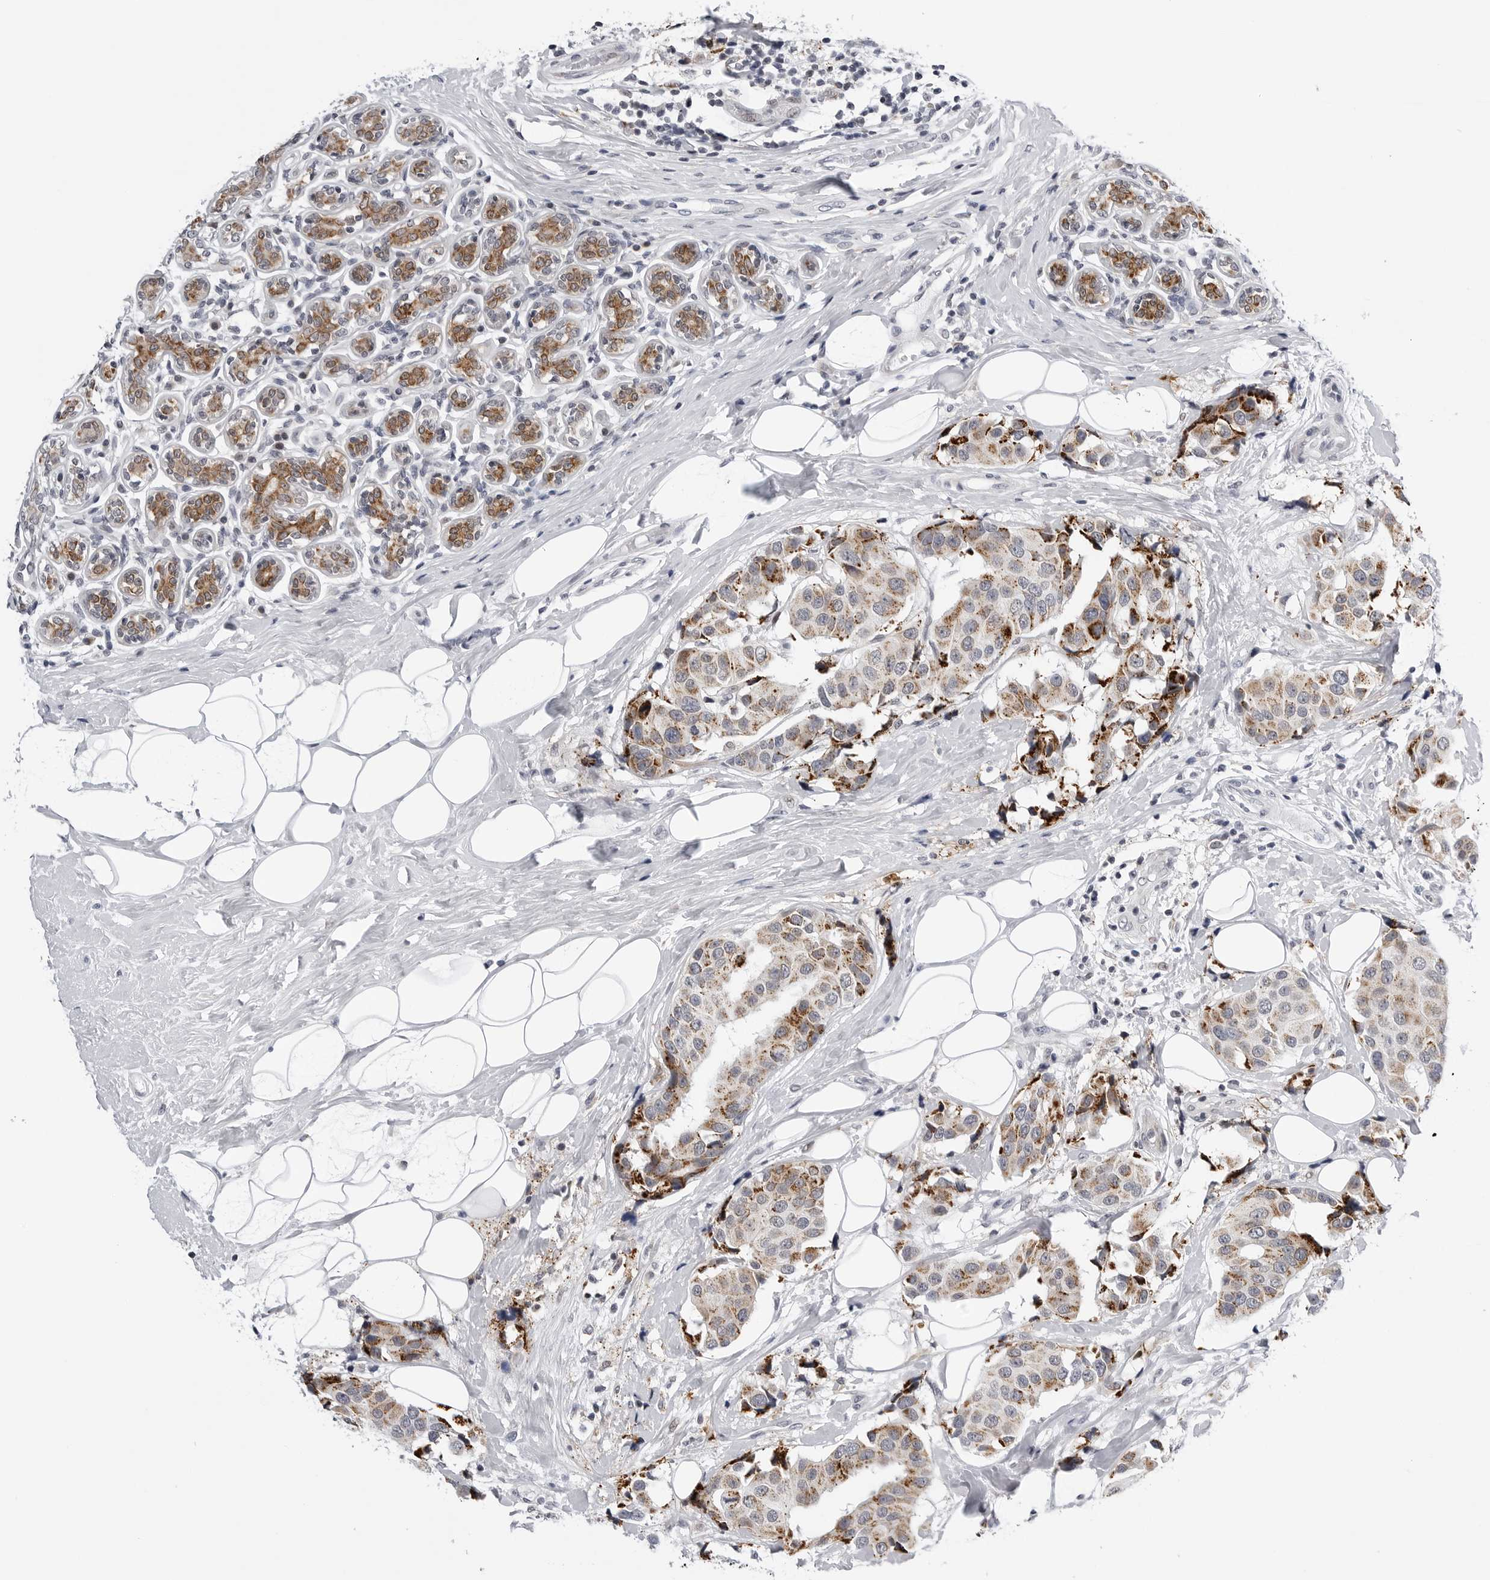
{"staining": {"intensity": "moderate", "quantity": "25%-75%", "location": "cytoplasmic/membranous"}, "tissue": "breast cancer", "cell_type": "Tumor cells", "image_type": "cancer", "snomed": [{"axis": "morphology", "description": "Normal tissue, NOS"}, {"axis": "morphology", "description": "Duct carcinoma"}, {"axis": "topography", "description": "Breast"}], "caption": "DAB (3,3'-diaminobenzidine) immunohistochemical staining of human breast cancer shows moderate cytoplasmic/membranous protein staining in about 25%-75% of tumor cells. (IHC, brightfield microscopy, high magnification).", "gene": "CDK20", "patient": {"sex": "female", "age": 39}}